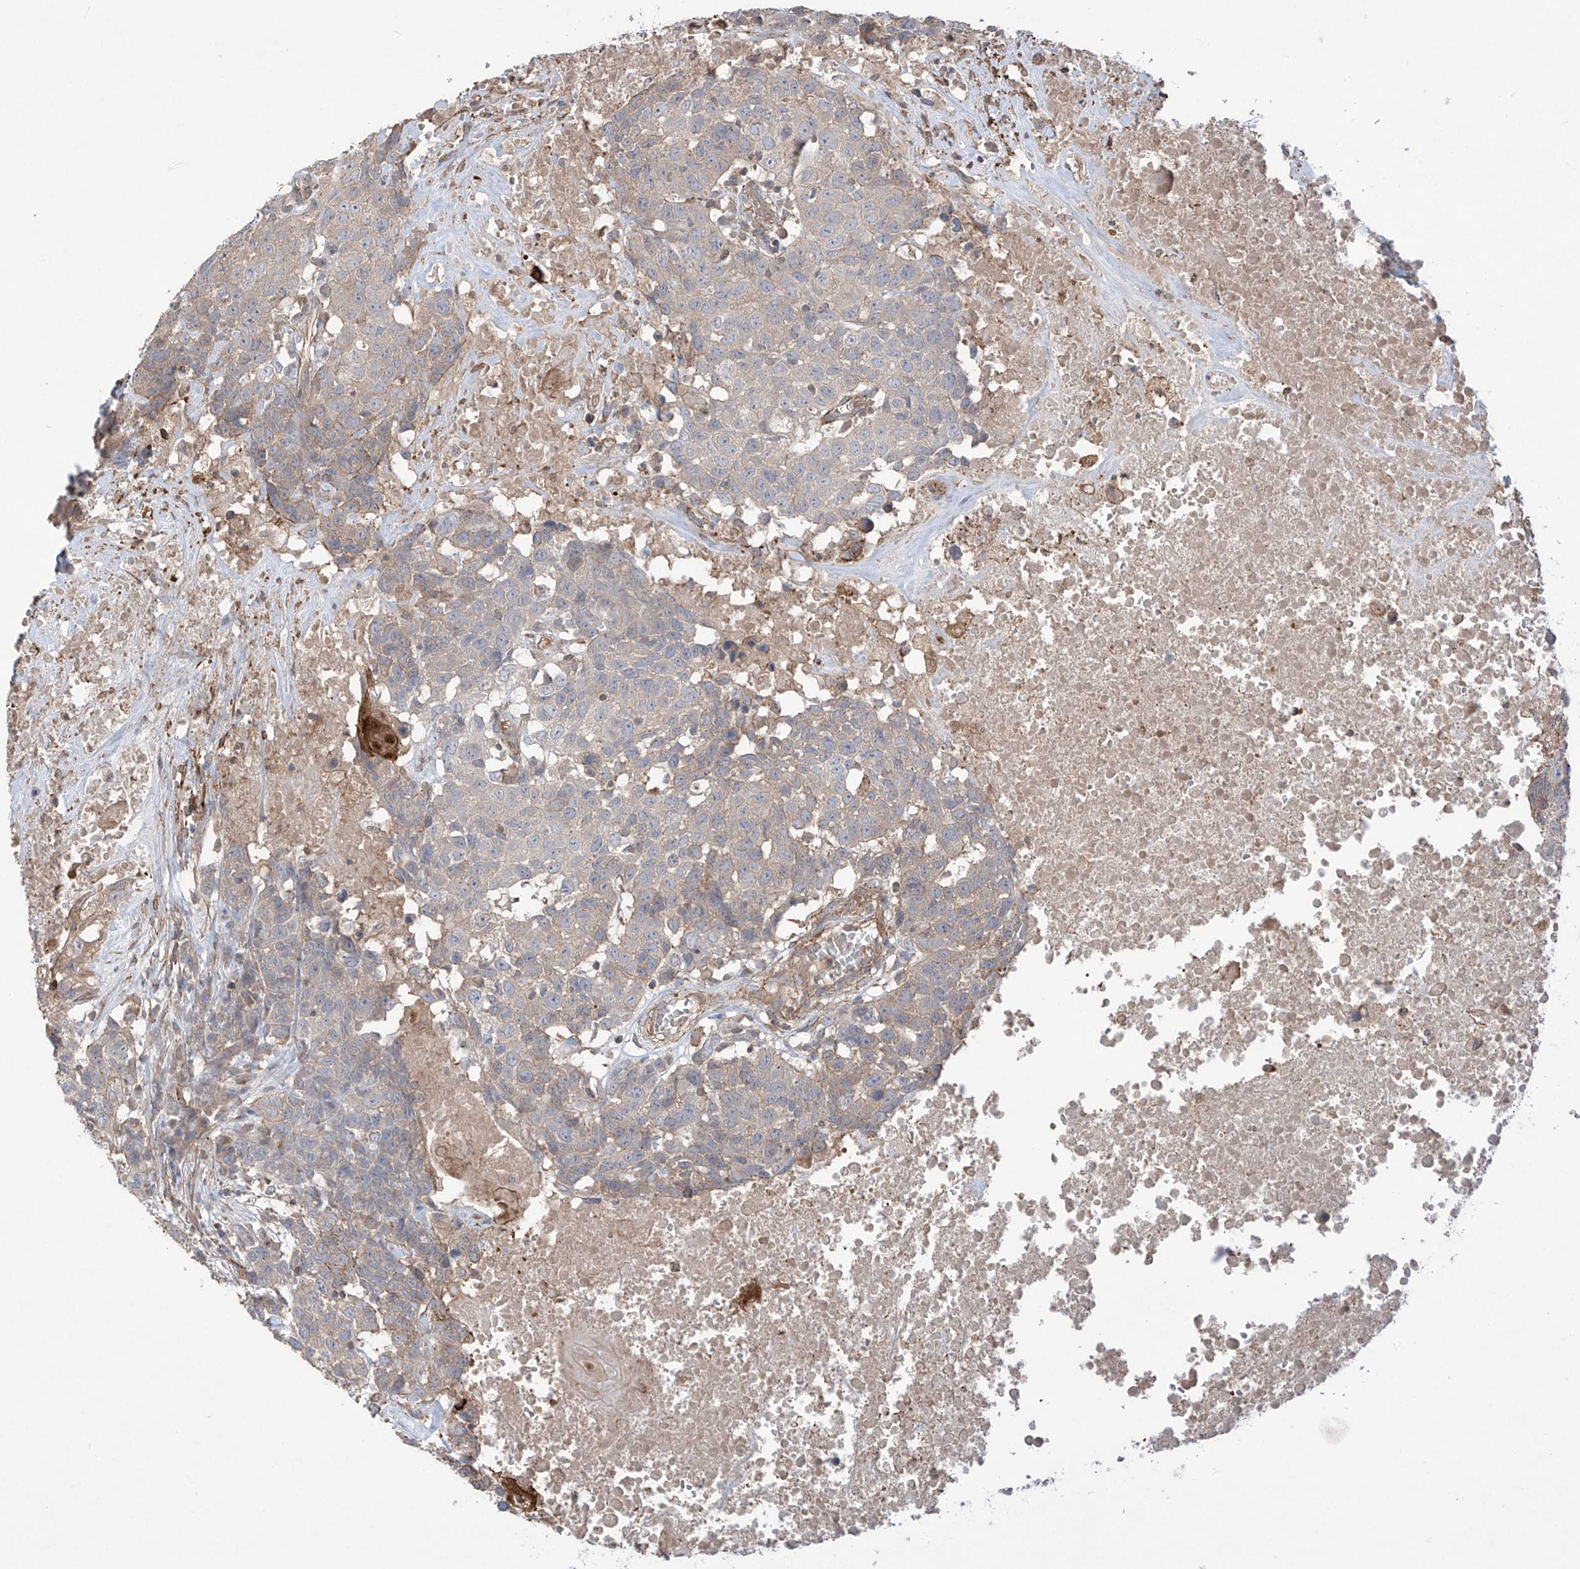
{"staining": {"intensity": "weak", "quantity": "<25%", "location": "cytoplasmic/membranous"}, "tissue": "head and neck cancer", "cell_type": "Tumor cells", "image_type": "cancer", "snomed": [{"axis": "morphology", "description": "Squamous cell carcinoma, NOS"}, {"axis": "topography", "description": "Head-Neck"}], "caption": "Squamous cell carcinoma (head and neck) was stained to show a protein in brown. There is no significant staining in tumor cells.", "gene": "TRMU", "patient": {"sex": "male", "age": 66}}